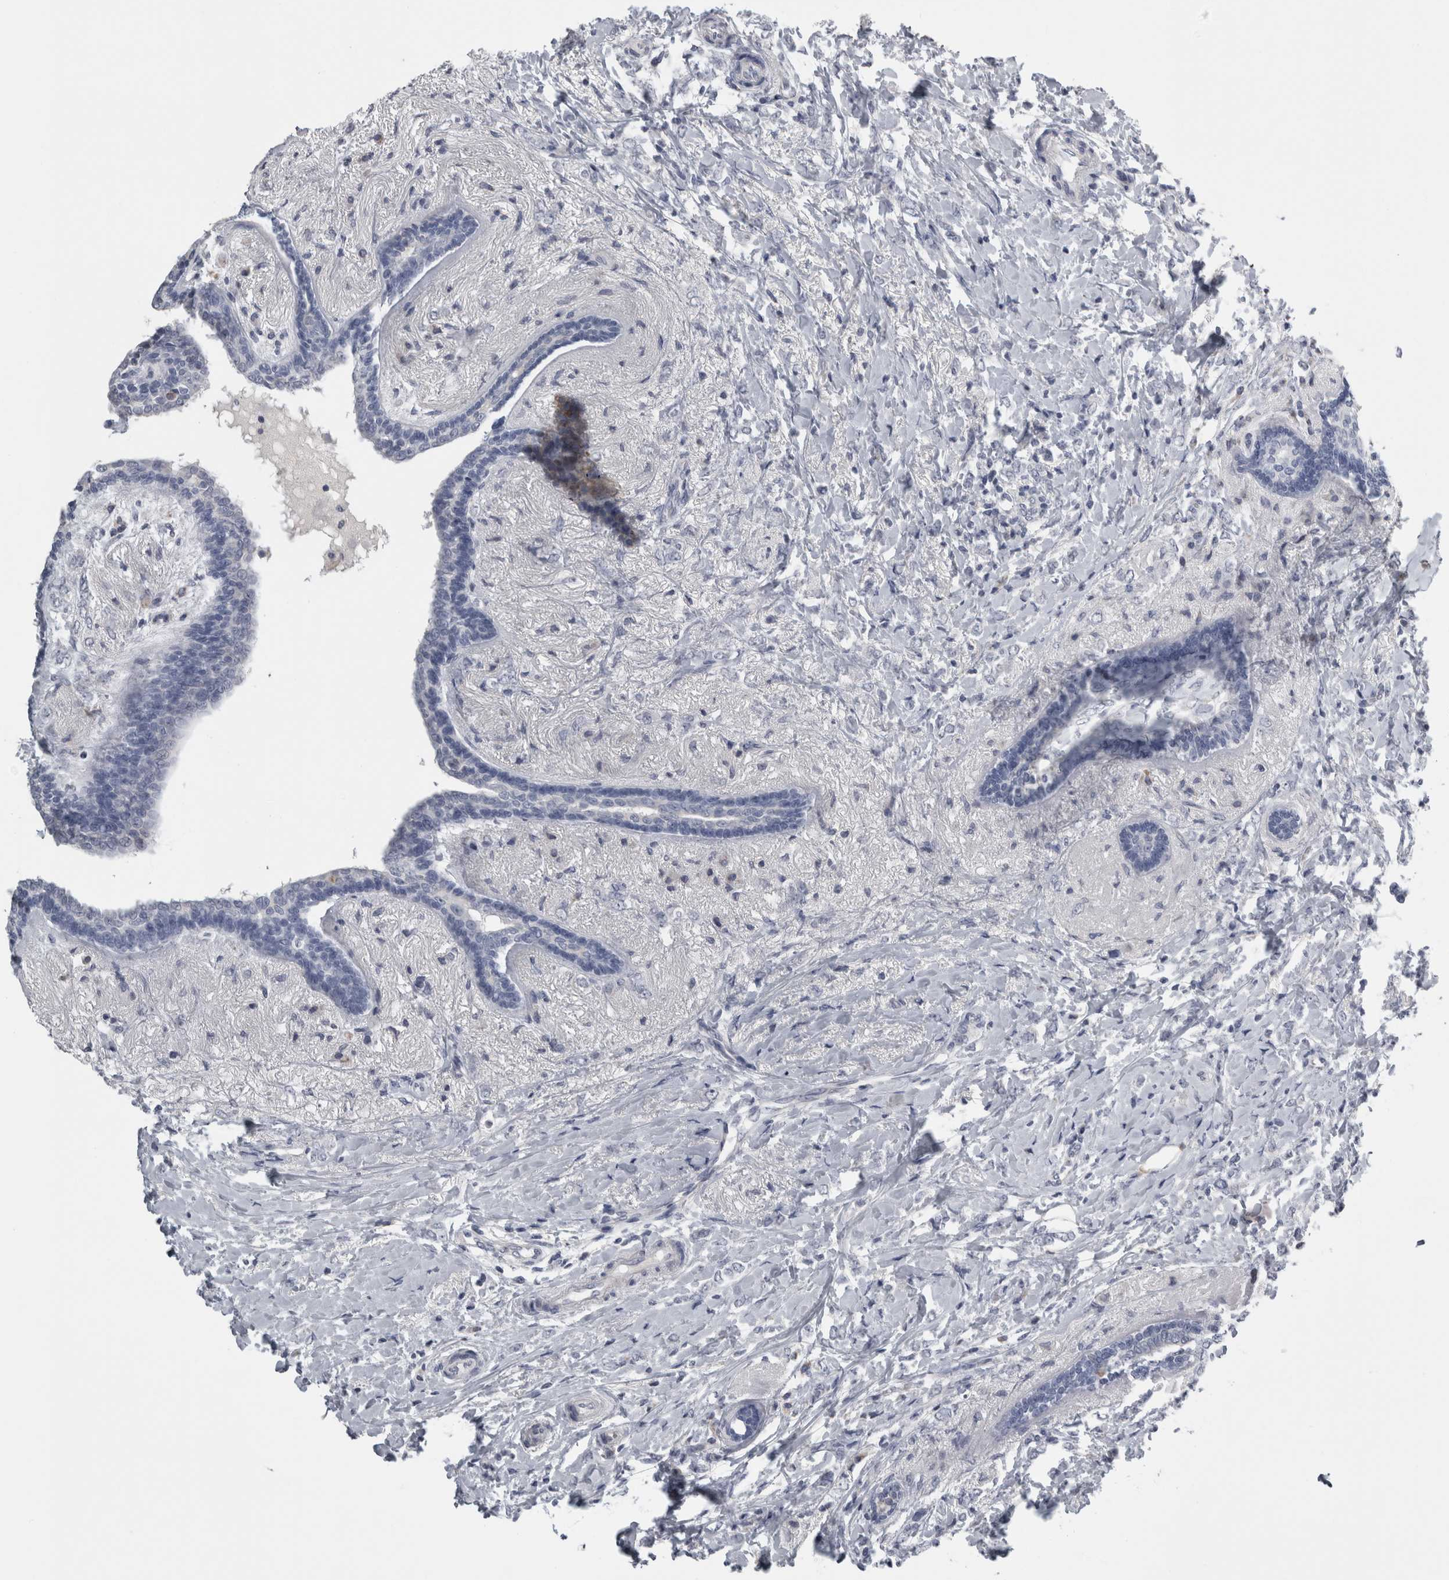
{"staining": {"intensity": "negative", "quantity": "none", "location": "none"}, "tissue": "breast cancer", "cell_type": "Tumor cells", "image_type": "cancer", "snomed": [{"axis": "morphology", "description": "Normal tissue, NOS"}, {"axis": "morphology", "description": "Lobular carcinoma"}, {"axis": "topography", "description": "Breast"}], "caption": "Histopathology image shows no protein expression in tumor cells of breast lobular carcinoma tissue.", "gene": "TCAP", "patient": {"sex": "female", "age": 47}}